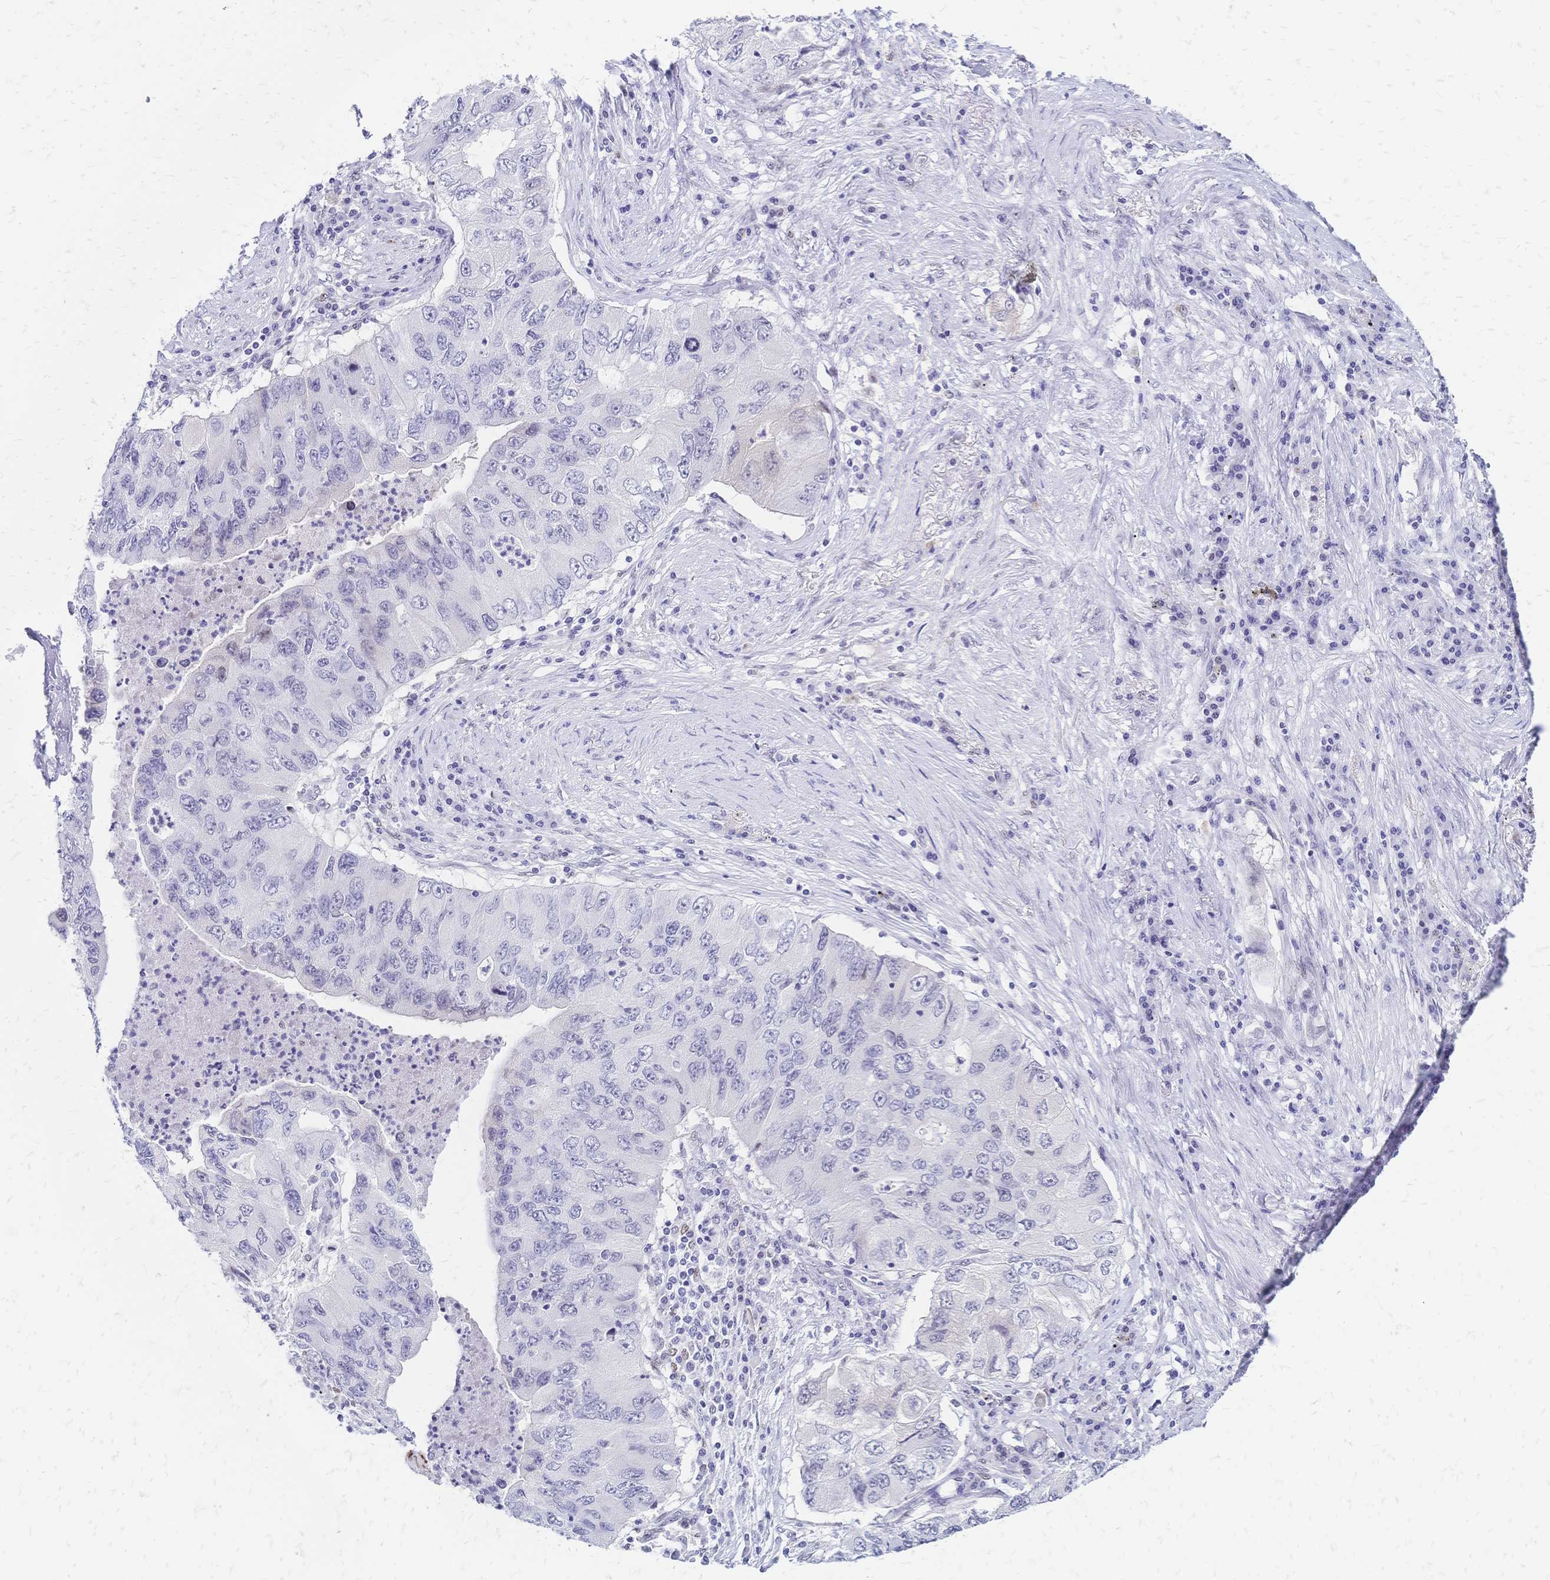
{"staining": {"intensity": "negative", "quantity": "none", "location": "none"}, "tissue": "lung cancer", "cell_type": "Tumor cells", "image_type": "cancer", "snomed": [{"axis": "morphology", "description": "Adenocarcinoma, NOS"}, {"axis": "morphology", "description": "Adenocarcinoma, metastatic, NOS"}, {"axis": "topography", "description": "Lymph node"}, {"axis": "topography", "description": "Lung"}], "caption": "Tumor cells are negative for brown protein staining in lung adenocarcinoma.", "gene": "NFIC", "patient": {"sex": "female", "age": 54}}